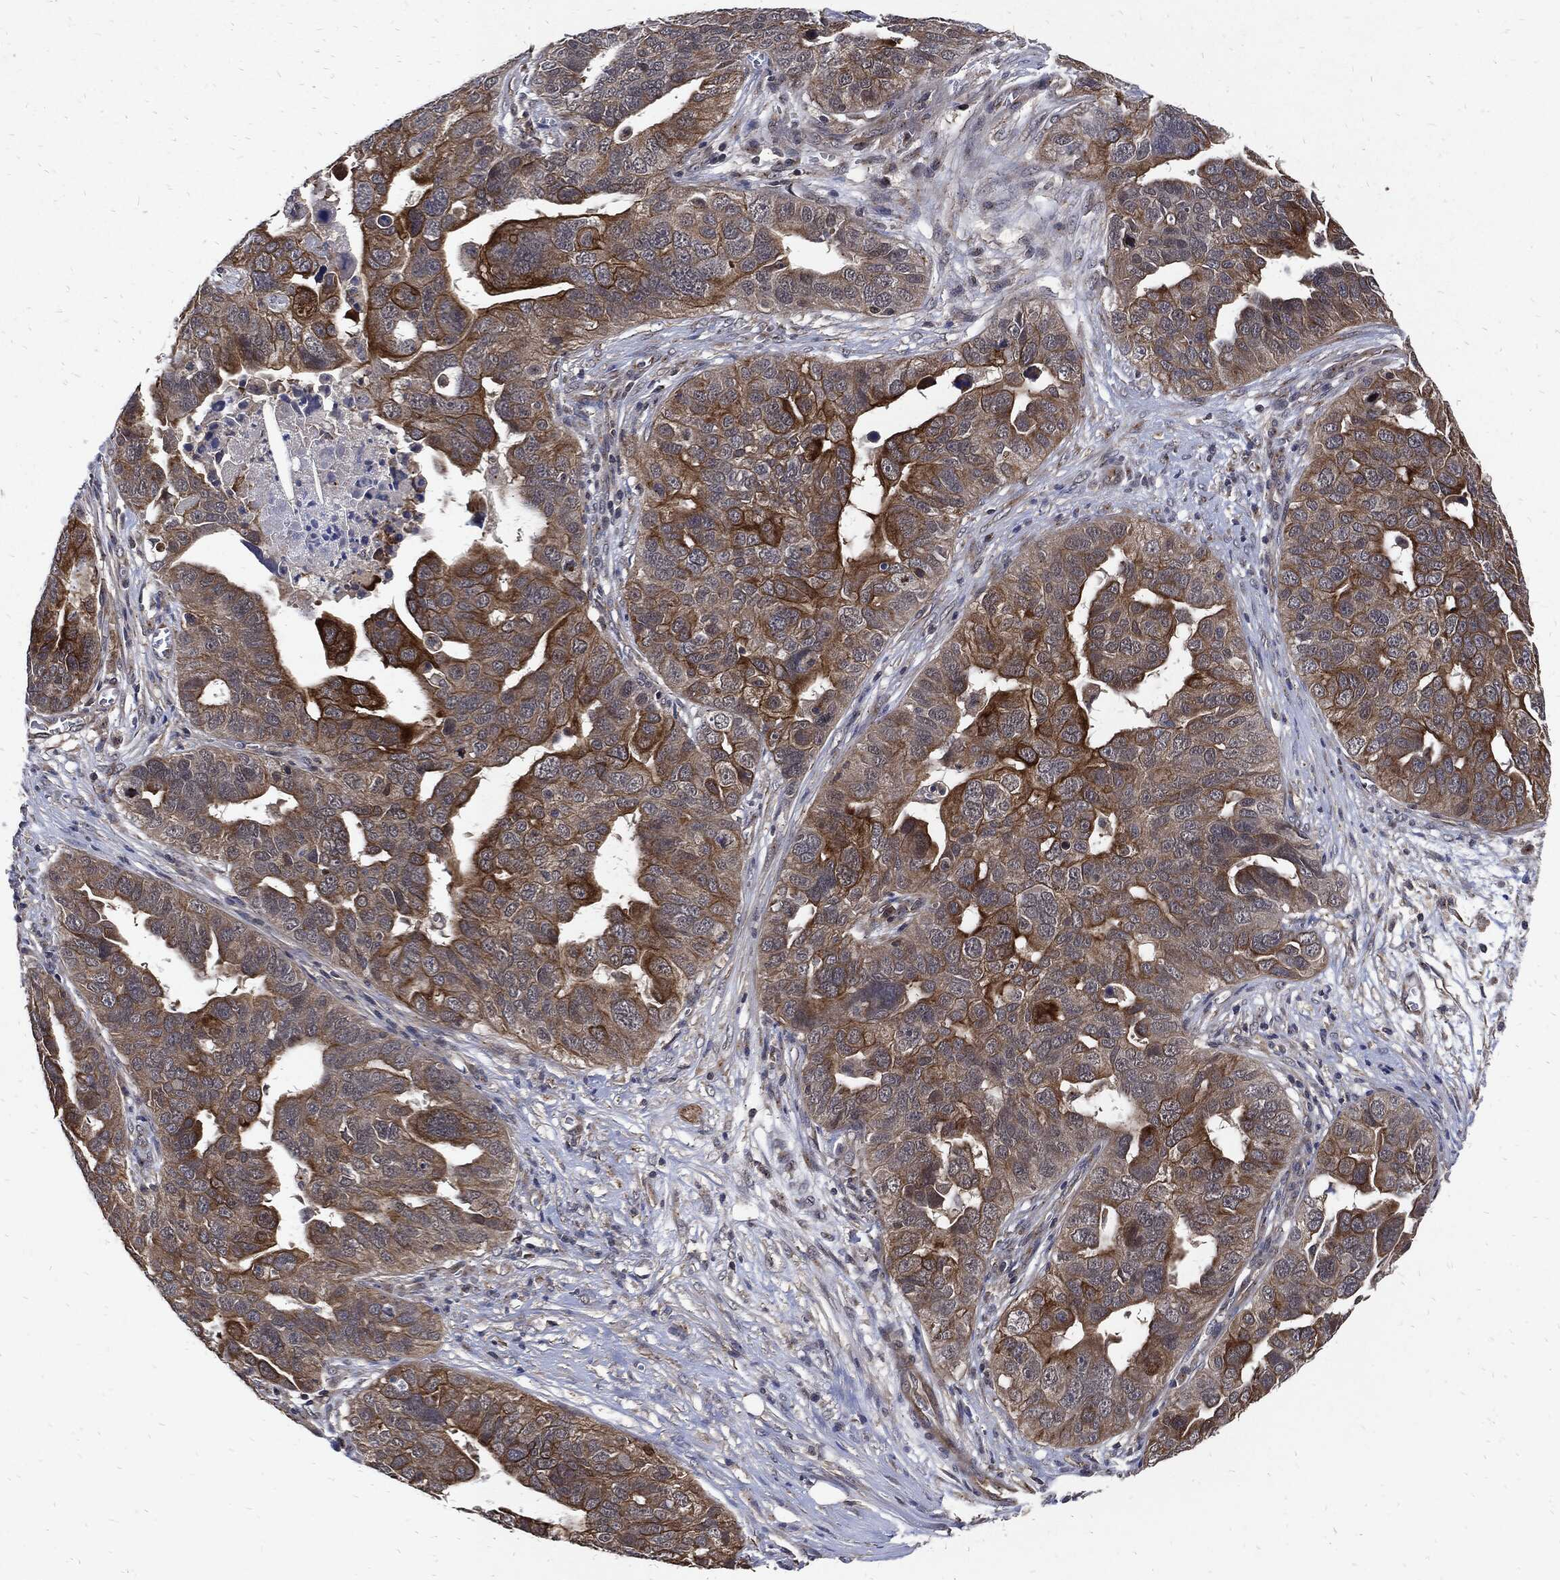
{"staining": {"intensity": "strong", "quantity": "<25%", "location": "cytoplasmic/membranous"}, "tissue": "ovarian cancer", "cell_type": "Tumor cells", "image_type": "cancer", "snomed": [{"axis": "morphology", "description": "Carcinoma, endometroid"}, {"axis": "topography", "description": "Soft tissue"}, {"axis": "topography", "description": "Ovary"}], "caption": "Brown immunohistochemical staining in human ovarian cancer (endometroid carcinoma) exhibits strong cytoplasmic/membranous positivity in about <25% of tumor cells.", "gene": "DCTN1", "patient": {"sex": "female", "age": 52}}